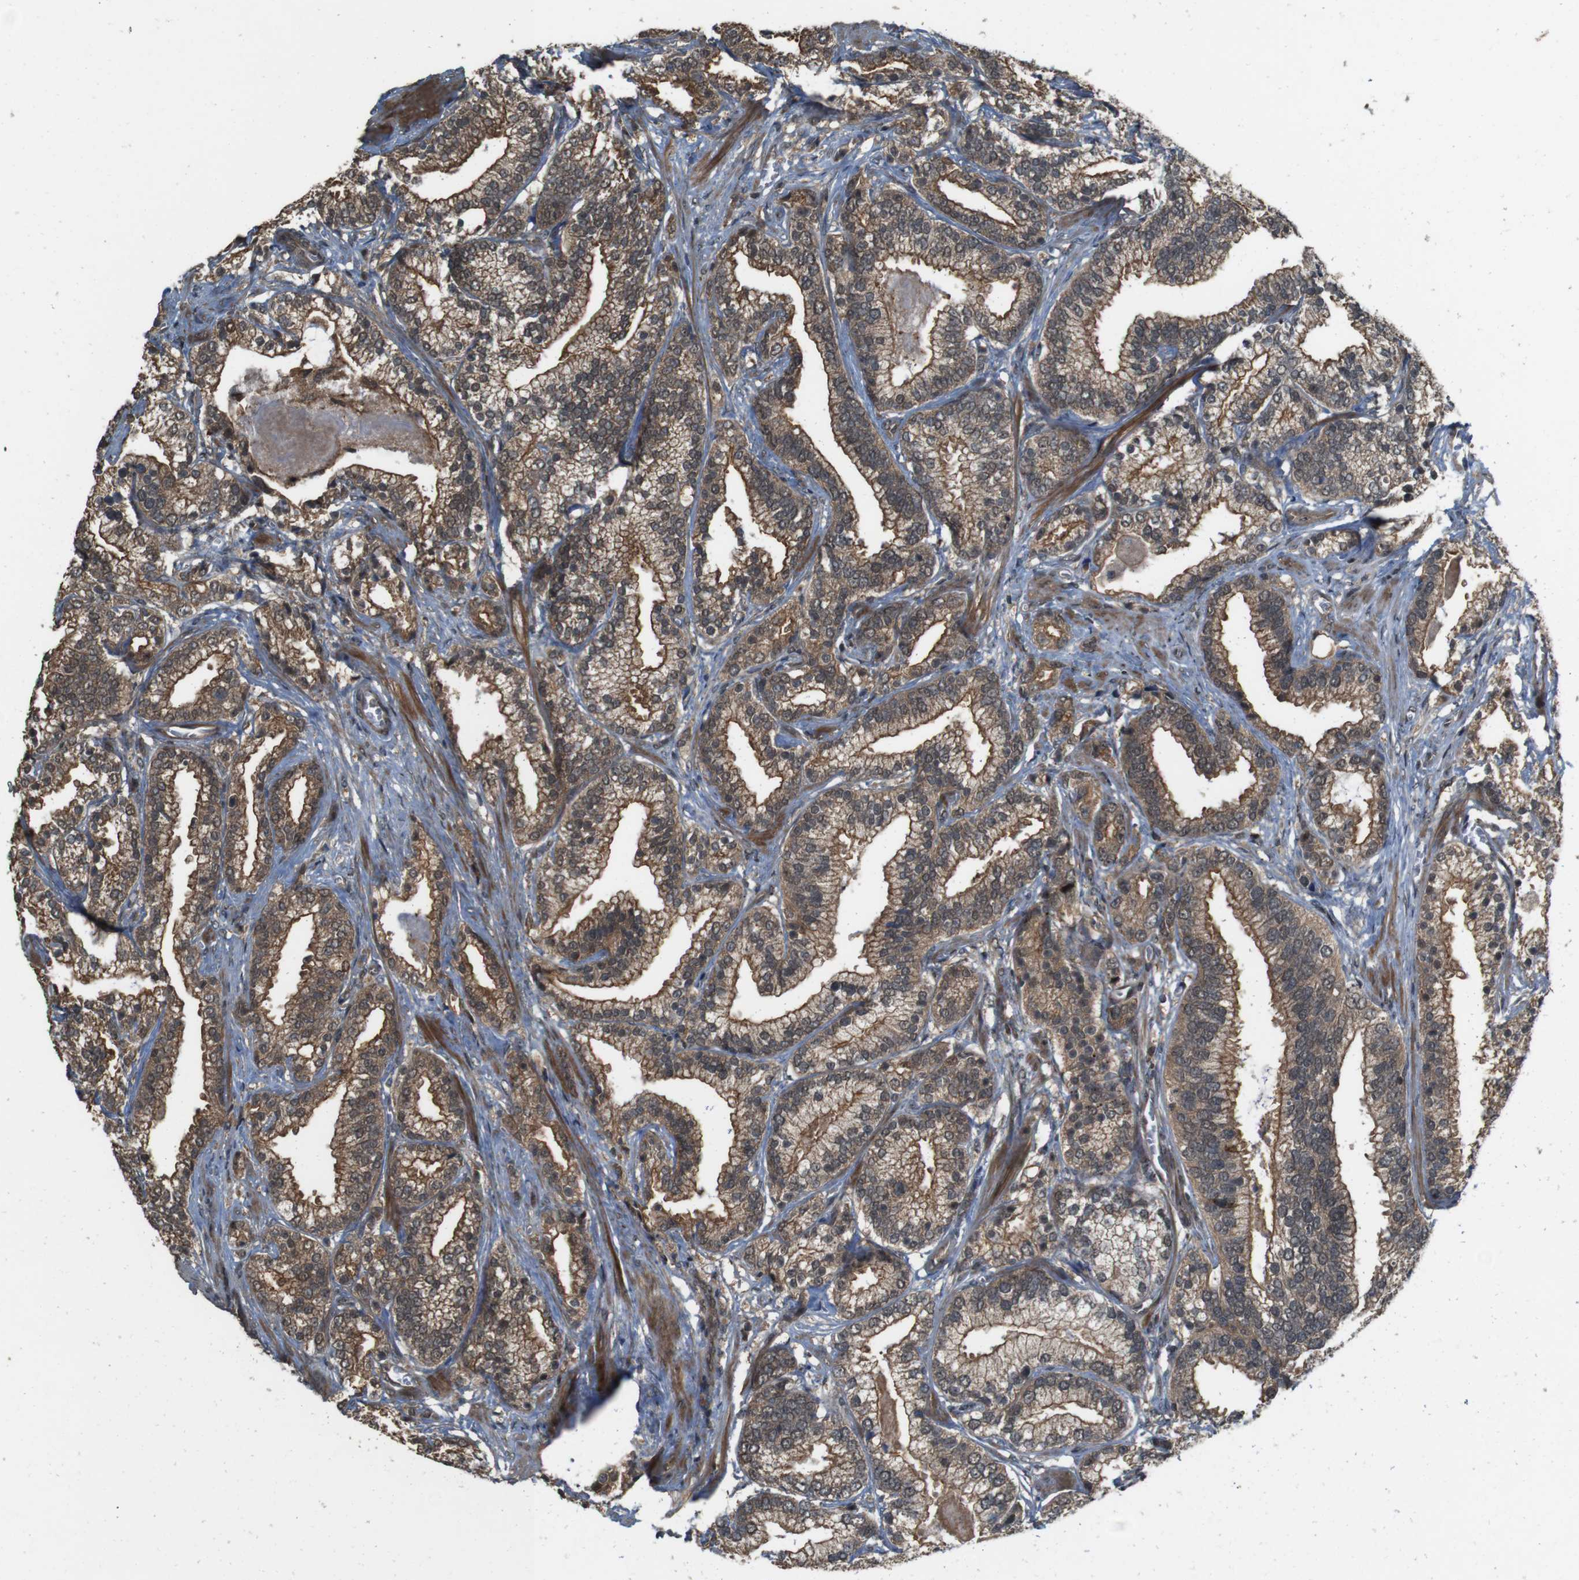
{"staining": {"intensity": "moderate", "quantity": ">75%", "location": "cytoplasmic/membranous"}, "tissue": "prostate cancer", "cell_type": "Tumor cells", "image_type": "cancer", "snomed": [{"axis": "morphology", "description": "Adenocarcinoma, Low grade"}, {"axis": "topography", "description": "Prostate"}], "caption": "Immunohistochemical staining of prostate low-grade adenocarcinoma reveals moderate cytoplasmic/membranous protein expression in about >75% of tumor cells. Immunohistochemistry (ihc) stains the protein of interest in brown and the nuclei are stained blue.", "gene": "CDC34", "patient": {"sex": "male", "age": 59}}